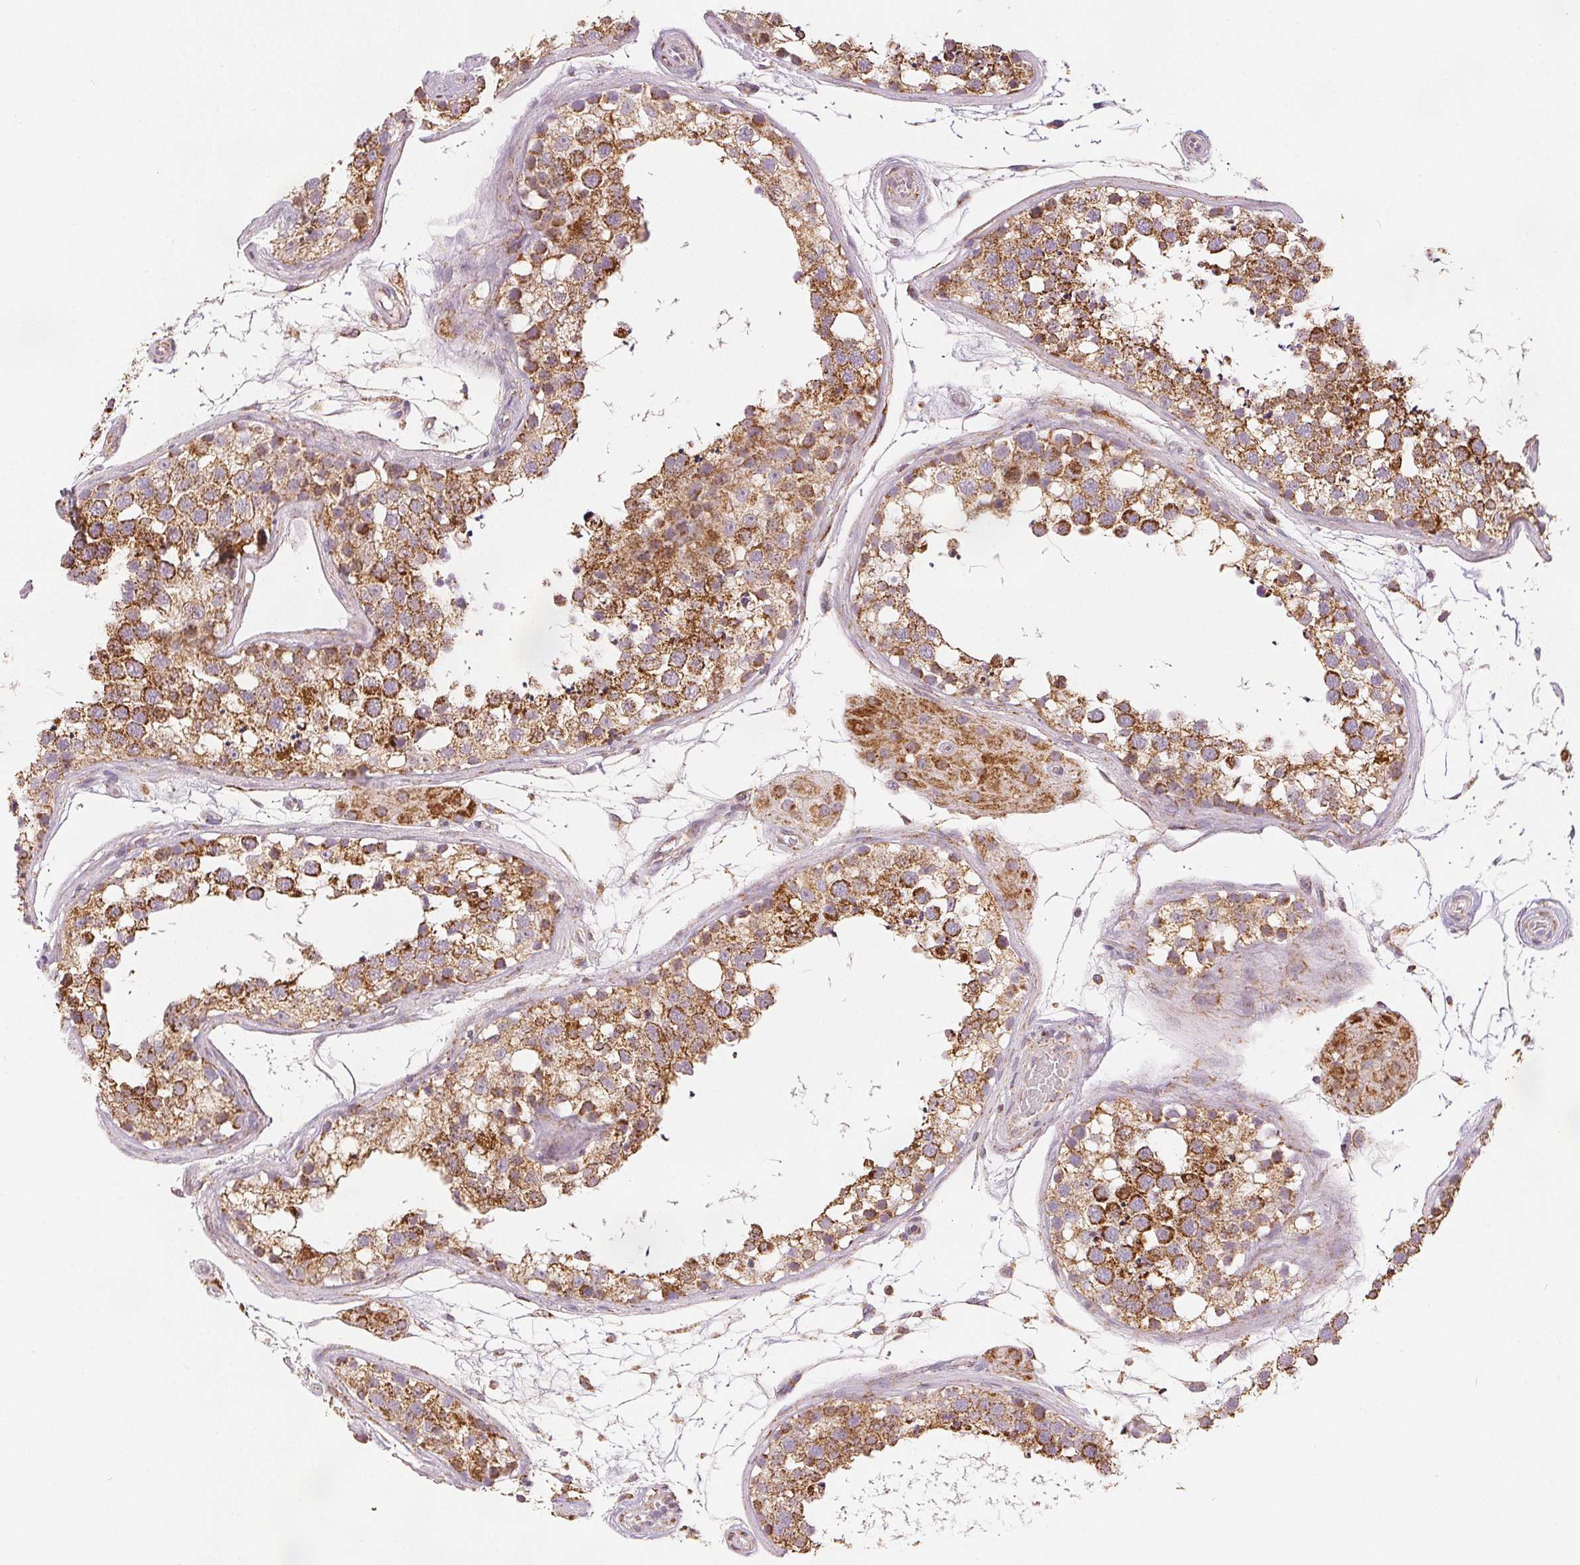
{"staining": {"intensity": "strong", "quantity": "25%-75%", "location": "cytoplasmic/membranous"}, "tissue": "testis", "cell_type": "Cells in seminiferous ducts", "image_type": "normal", "snomed": [{"axis": "morphology", "description": "Normal tissue, NOS"}, {"axis": "morphology", "description": "Seminoma, NOS"}, {"axis": "topography", "description": "Testis"}], "caption": "Immunohistochemical staining of benign testis reveals 25%-75% levels of strong cytoplasmic/membranous protein staining in about 25%-75% of cells in seminiferous ducts. Ihc stains the protein of interest in brown and the nuclei are stained blue.", "gene": "SDHB", "patient": {"sex": "male", "age": 65}}